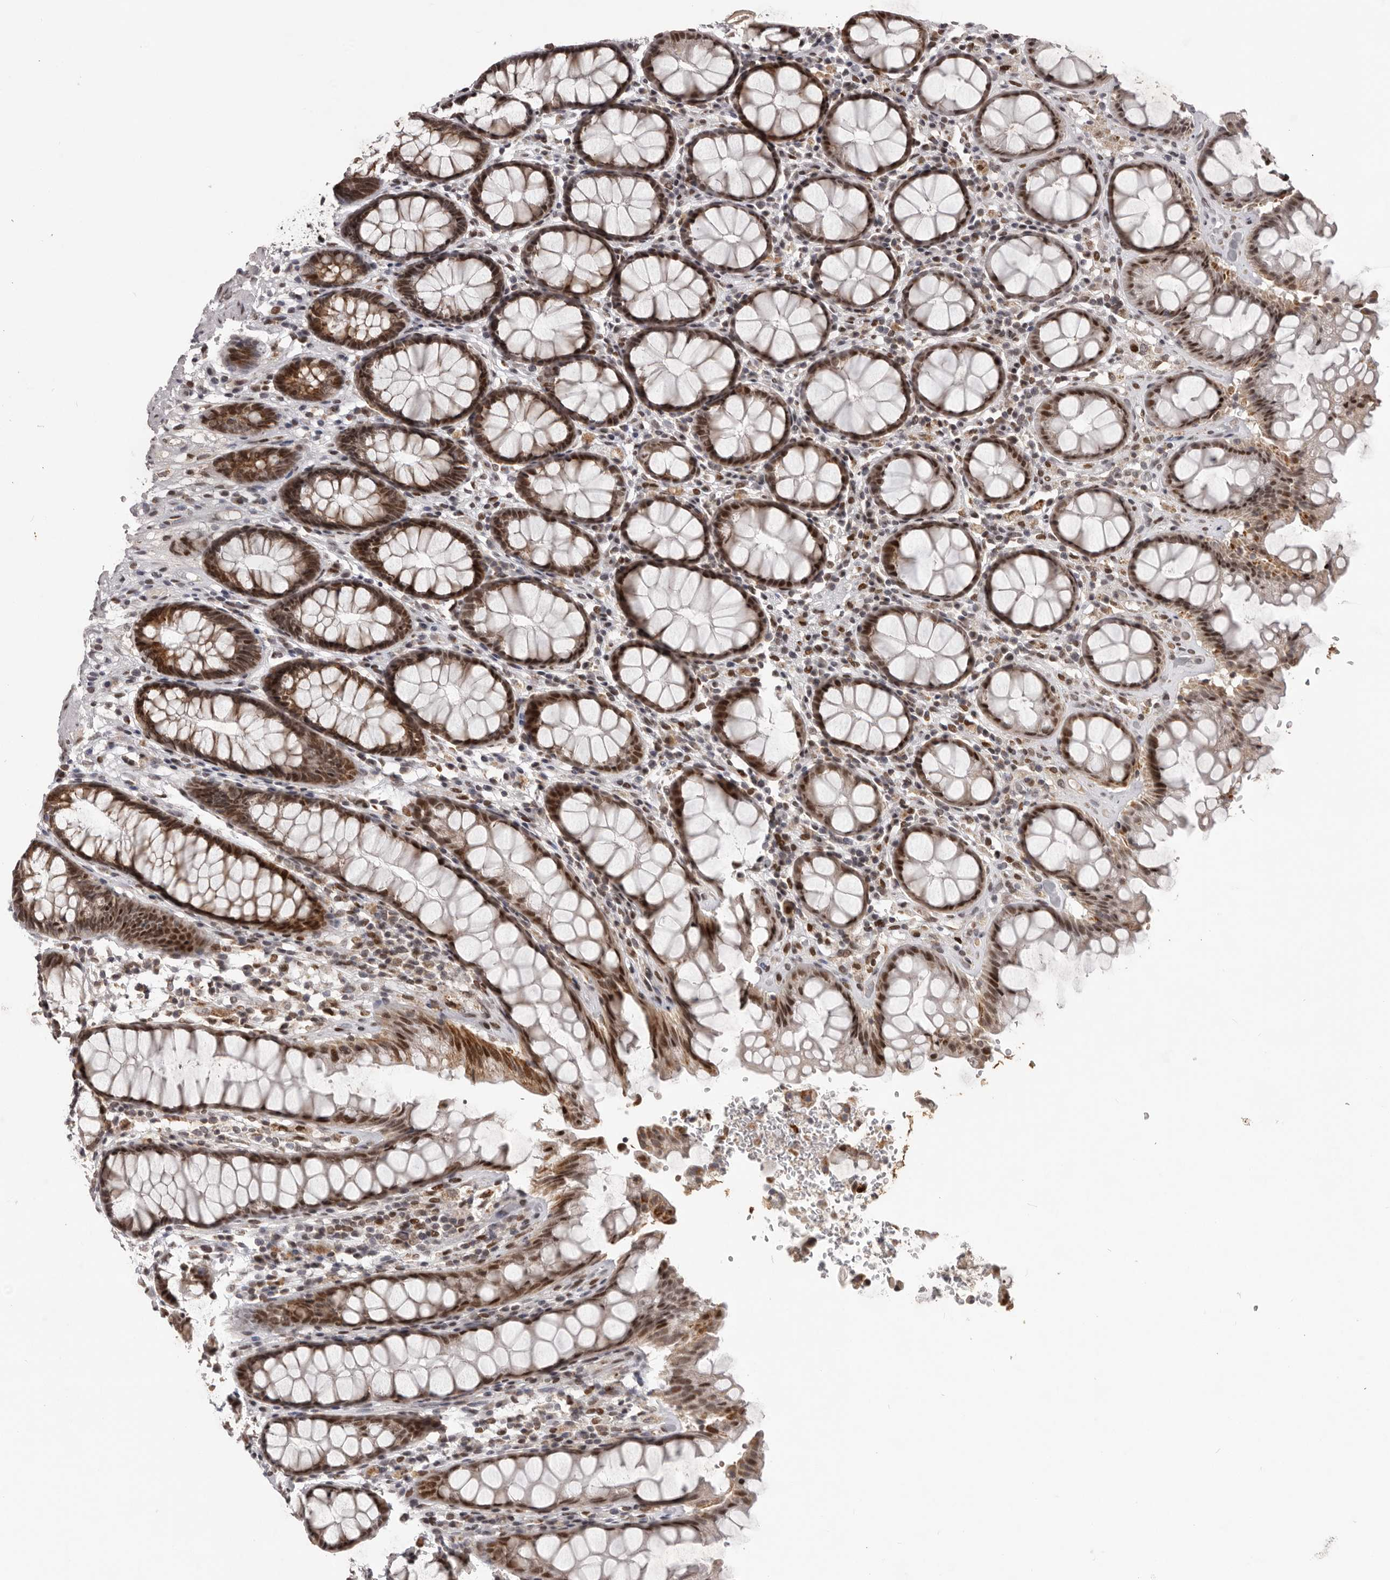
{"staining": {"intensity": "strong", "quantity": ">75%", "location": "cytoplasmic/membranous,nuclear"}, "tissue": "rectum", "cell_type": "Glandular cells", "image_type": "normal", "snomed": [{"axis": "morphology", "description": "Normal tissue, NOS"}, {"axis": "topography", "description": "Rectum"}], "caption": "A histopathology image of rectum stained for a protein reveals strong cytoplasmic/membranous,nuclear brown staining in glandular cells.", "gene": "C17orf99", "patient": {"sex": "male", "age": 64}}